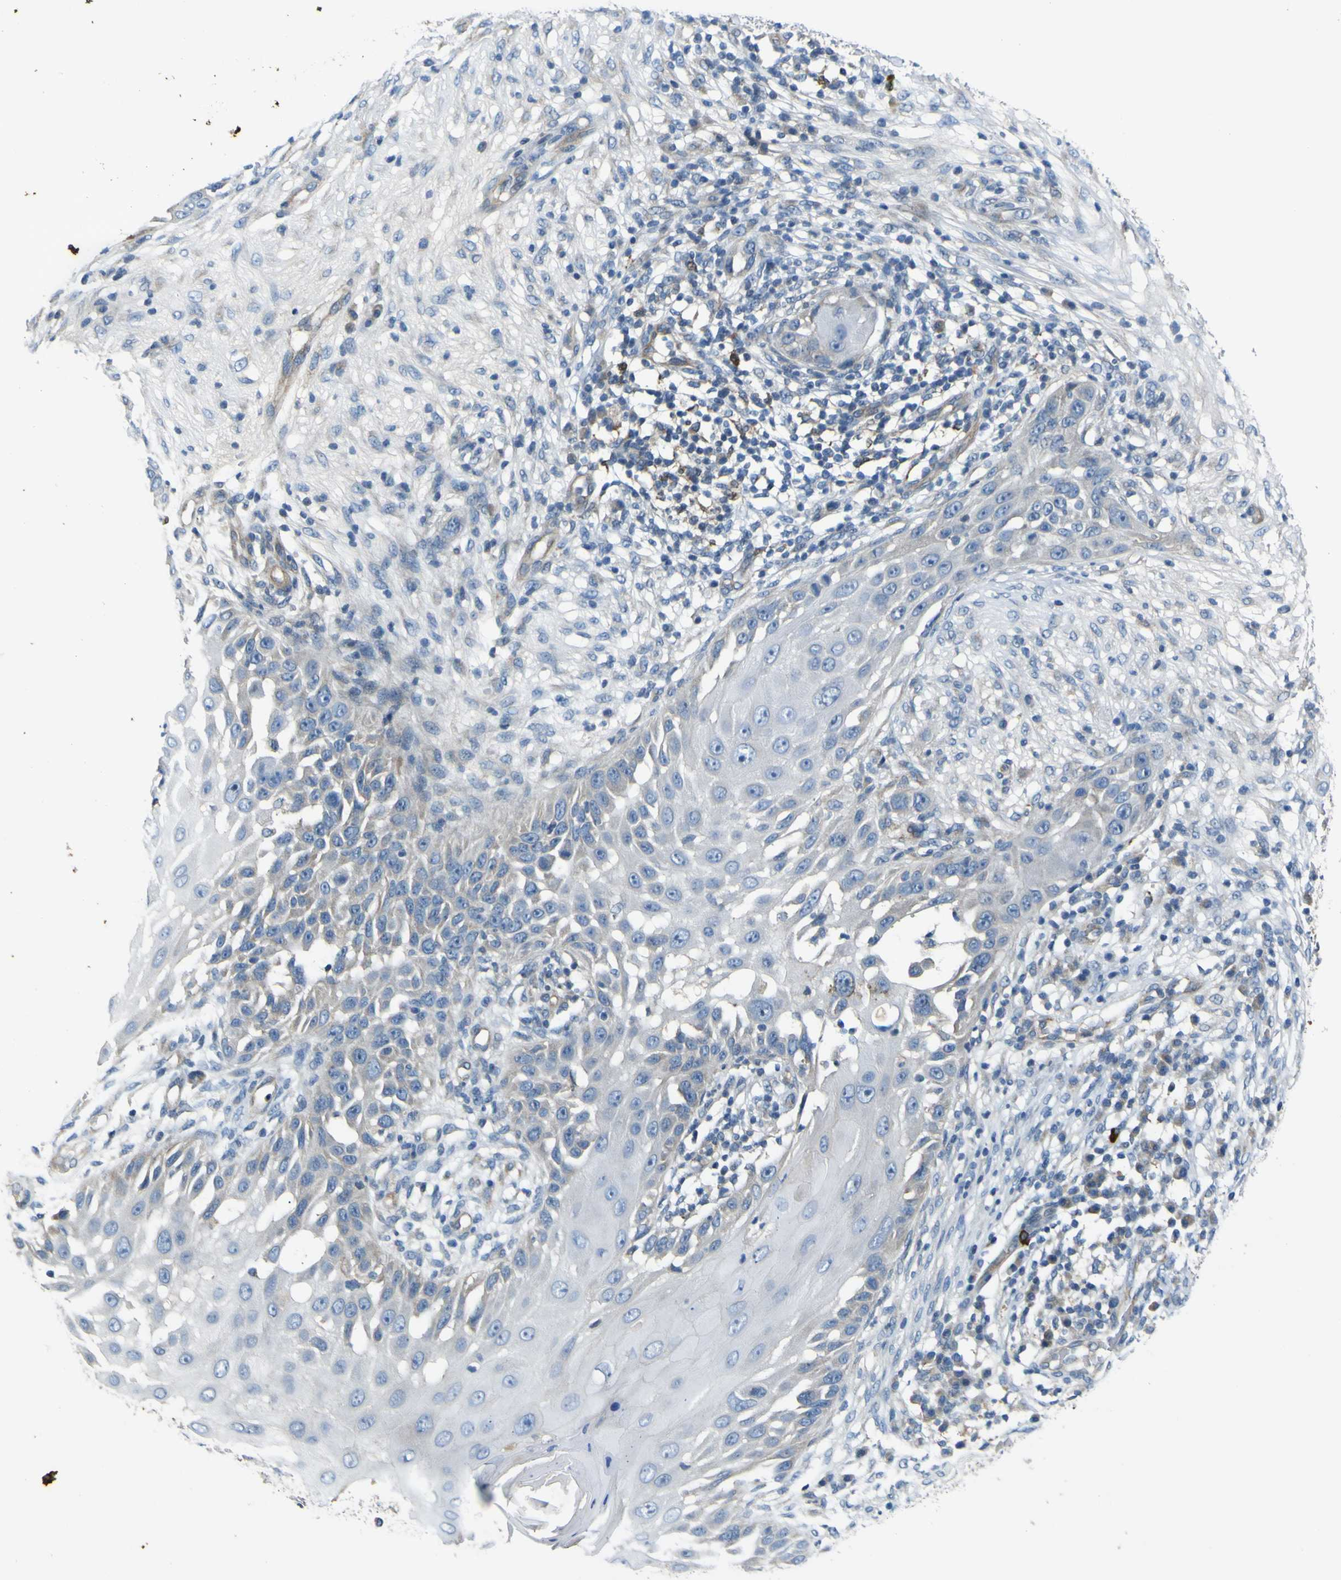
{"staining": {"intensity": "negative", "quantity": "none", "location": "none"}, "tissue": "skin cancer", "cell_type": "Tumor cells", "image_type": "cancer", "snomed": [{"axis": "morphology", "description": "Squamous cell carcinoma, NOS"}, {"axis": "topography", "description": "Skin"}], "caption": "The photomicrograph shows no staining of tumor cells in skin cancer.", "gene": "LDLR", "patient": {"sex": "female", "age": 44}}